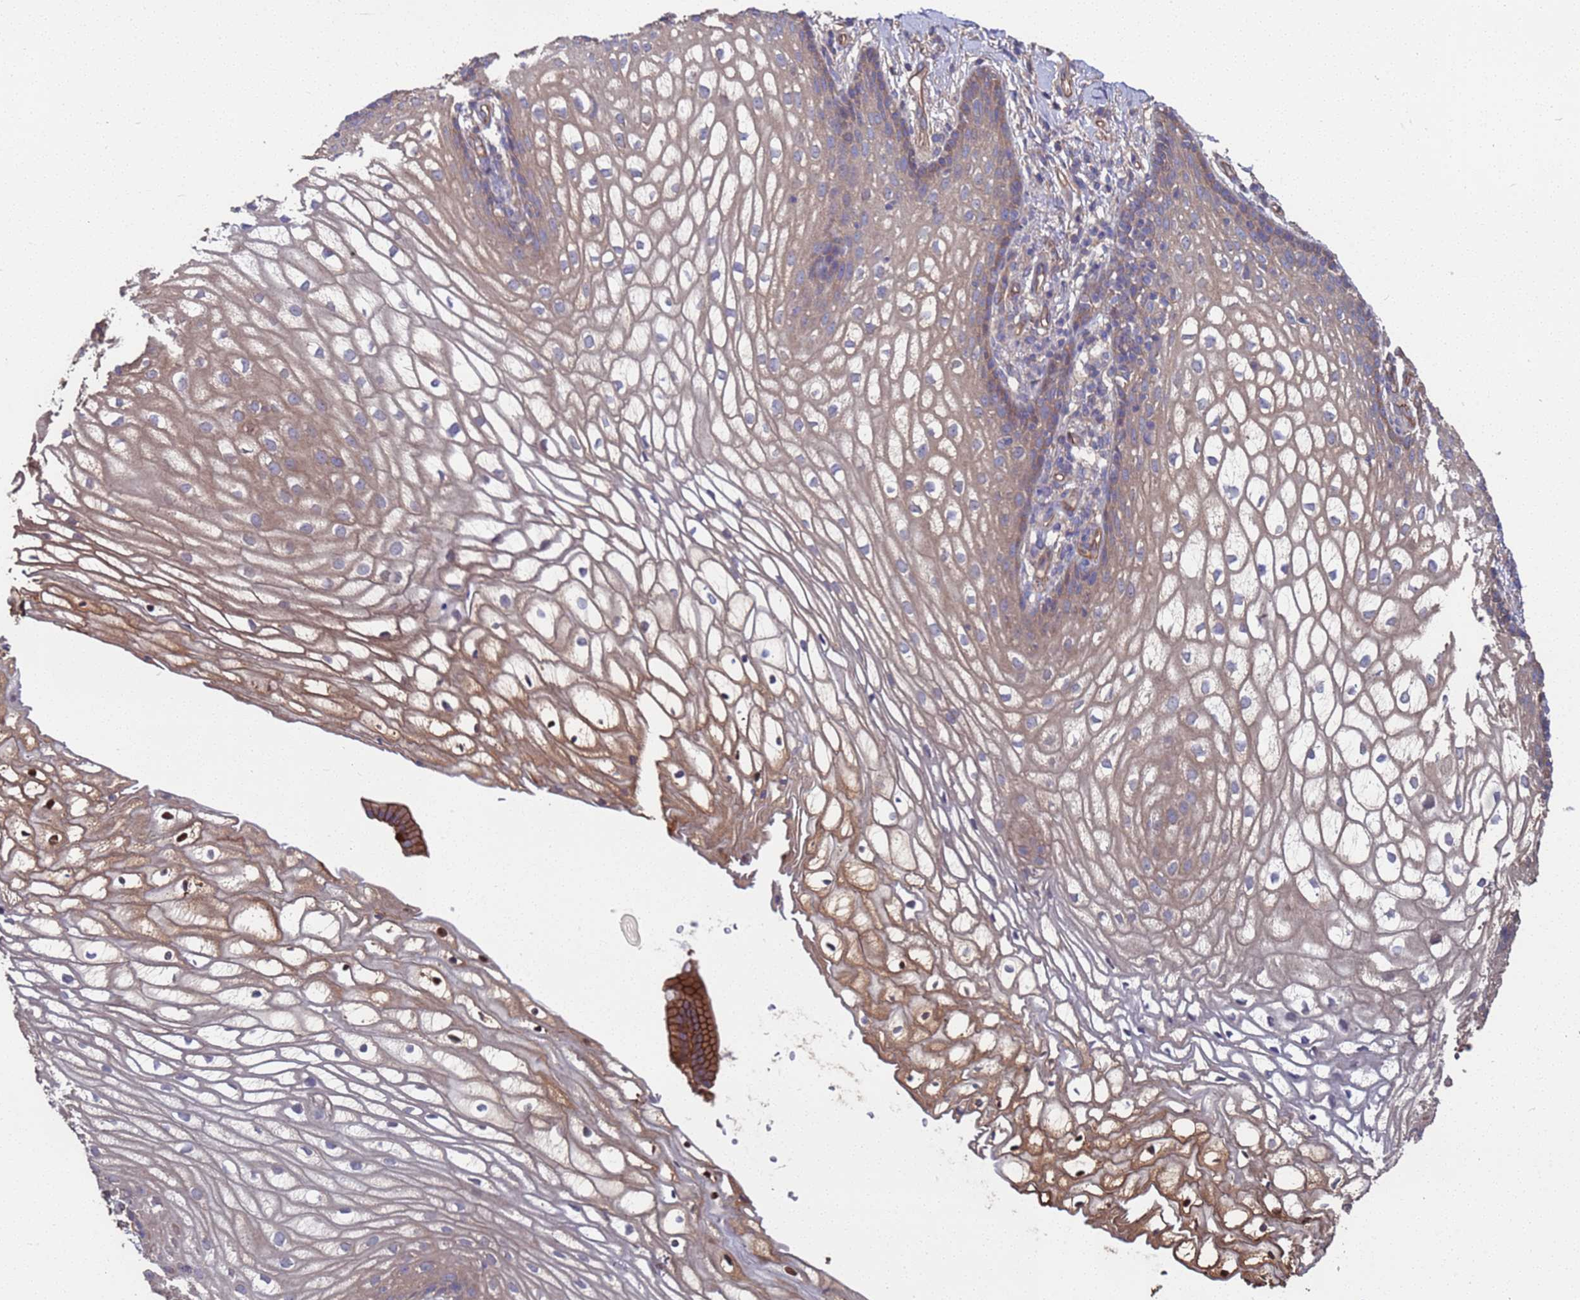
{"staining": {"intensity": "moderate", "quantity": "<25%", "location": "cytoplasmic/membranous"}, "tissue": "vagina", "cell_type": "Squamous epithelial cells", "image_type": "normal", "snomed": [{"axis": "morphology", "description": "Normal tissue, NOS"}, {"axis": "topography", "description": "Vagina"}], "caption": "Immunohistochemistry staining of unremarkable vagina, which exhibits low levels of moderate cytoplasmic/membranous positivity in approximately <25% of squamous epithelial cells indicating moderate cytoplasmic/membranous protein staining. The staining was performed using DAB (brown) for protein detection and nuclei were counterstained in hematoxylin (blue).", "gene": "NDUFAF6", "patient": {"sex": "female", "age": 60}}